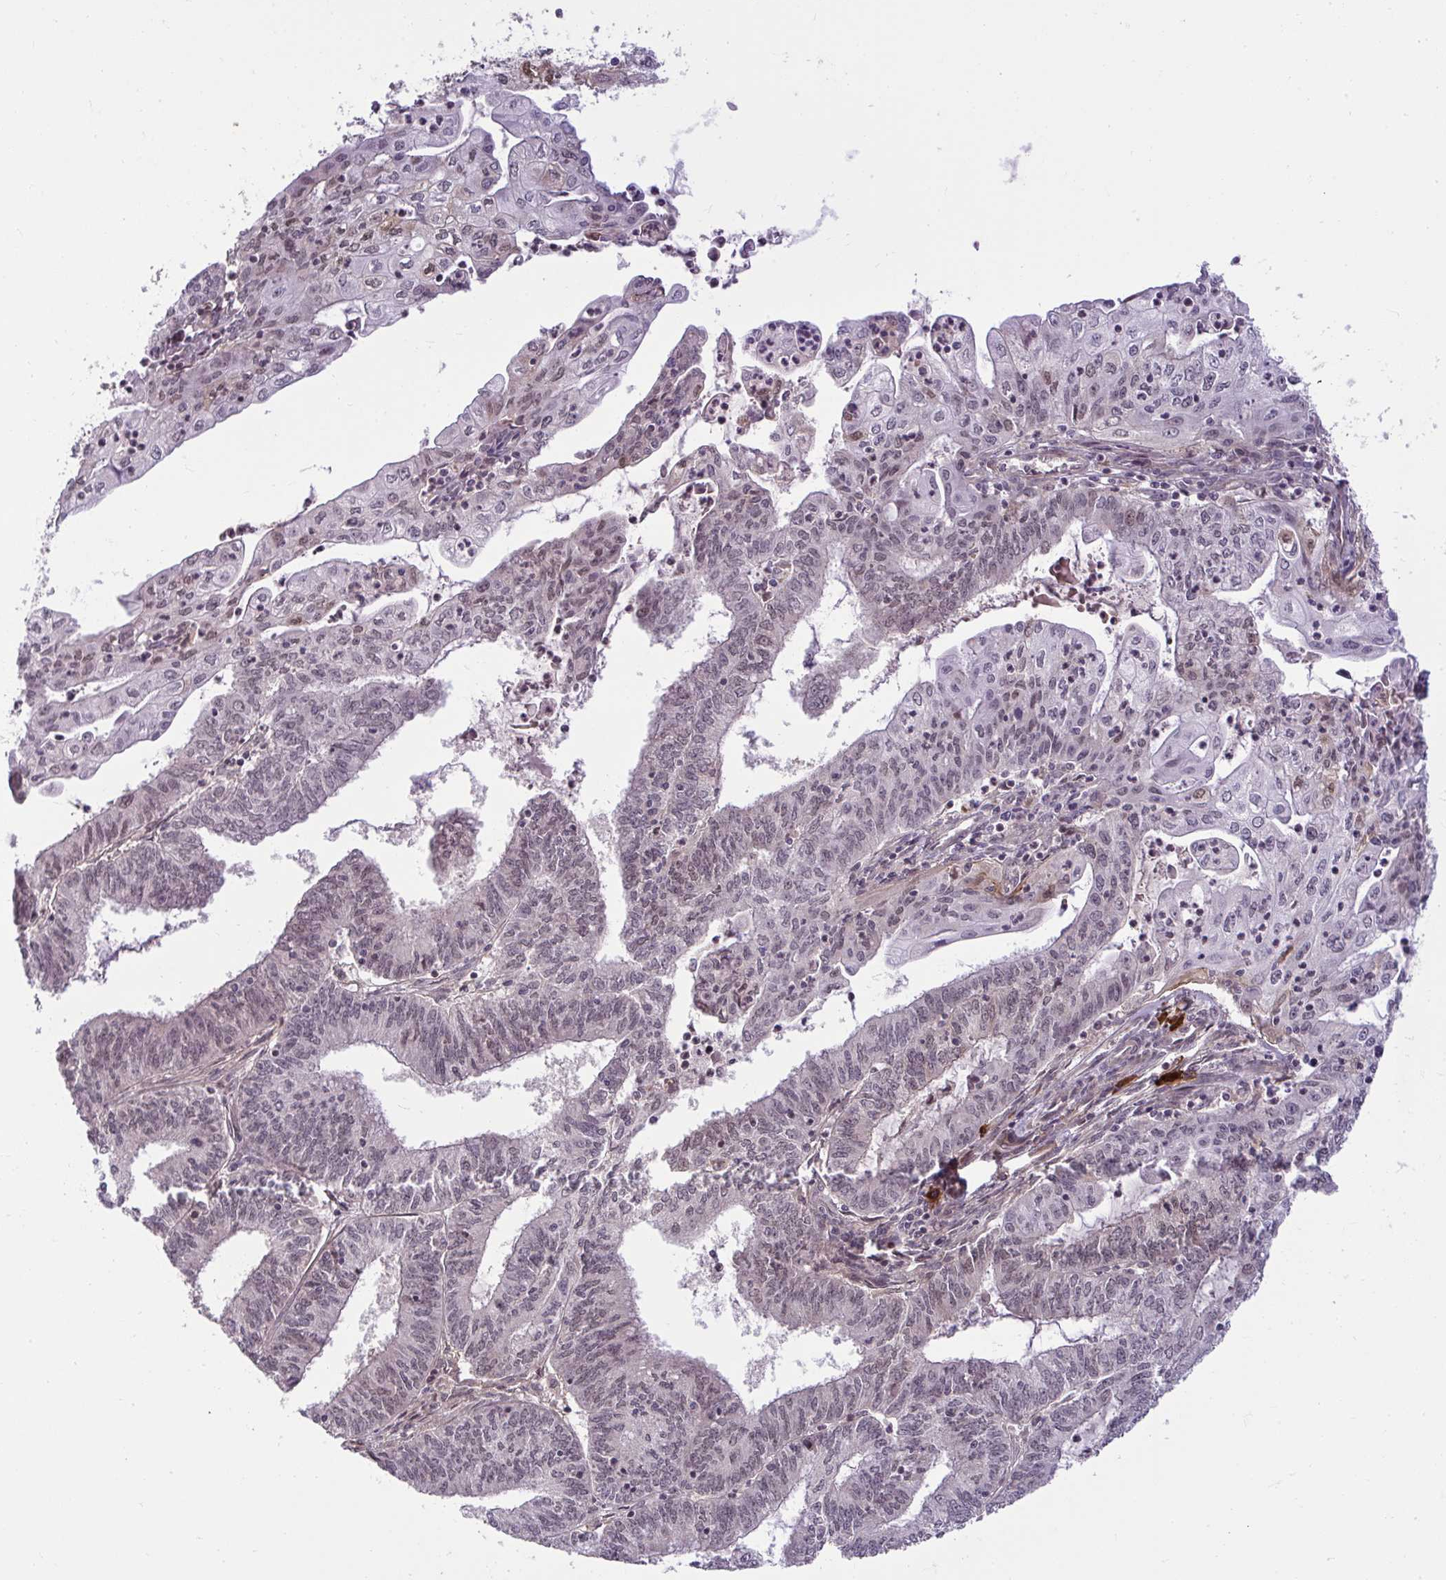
{"staining": {"intensity": "weak", "quantity": "25%-75%", "location": "nuclear"}, "tissue": "endometrial cancer", "cell_type": "Tumor cells", "image_type": "cancer", "snomed": [{"axis": "morphology", "description": "Adenocarcinoma, NOS"}, {"axis": "topography", "description": "Endometrium"}], "caption": "About 25%-75% of tumor cells in endometrial adenocarcinoma reveal weak nuclear protein positivity as visualized by brown immunohistochemical staining.", "gene": "ZSCAN9", "patient": {"sex": "female", "age": 61}}